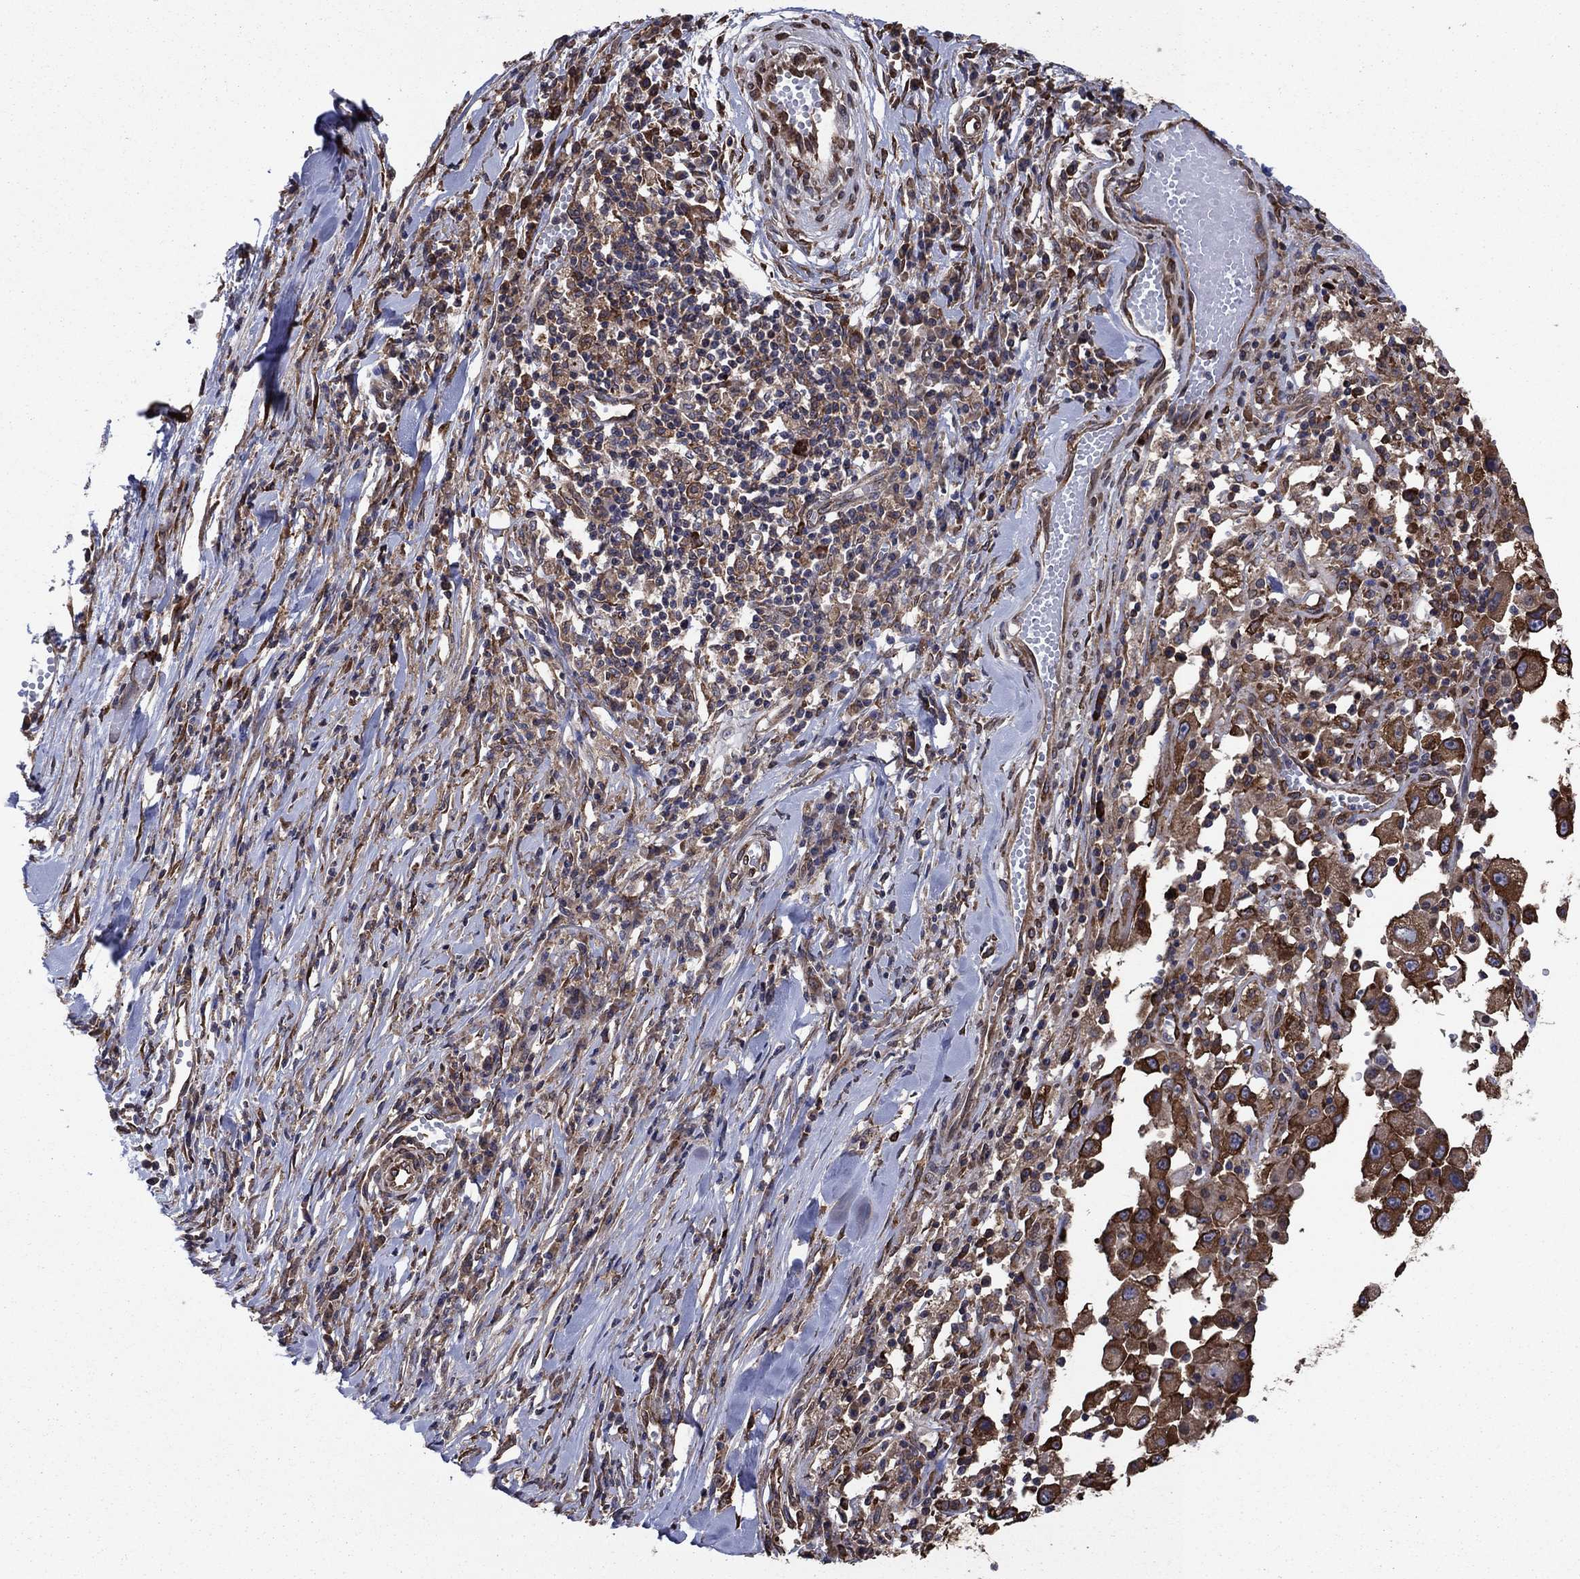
{"staining": {"intensity": "strong", "quantity": "<25%", "location": "cytoplasmic/membranous"}, "tissue": "melanoma", "cell_type": "Tumor cells", "image_type": "cancer", "snomed": [{"axis": "morphology", "description": "Malignant melanoma, Metastatic site"}, {"axis": "topography", "description": "Lymph node"}], "caption": "Melanoma stained for a protein demonstrates strong cytoplasmic/membranous positivity in tumor cells.", "gene": "YBX1", "patient": {"sex": "male", "age": 50}}